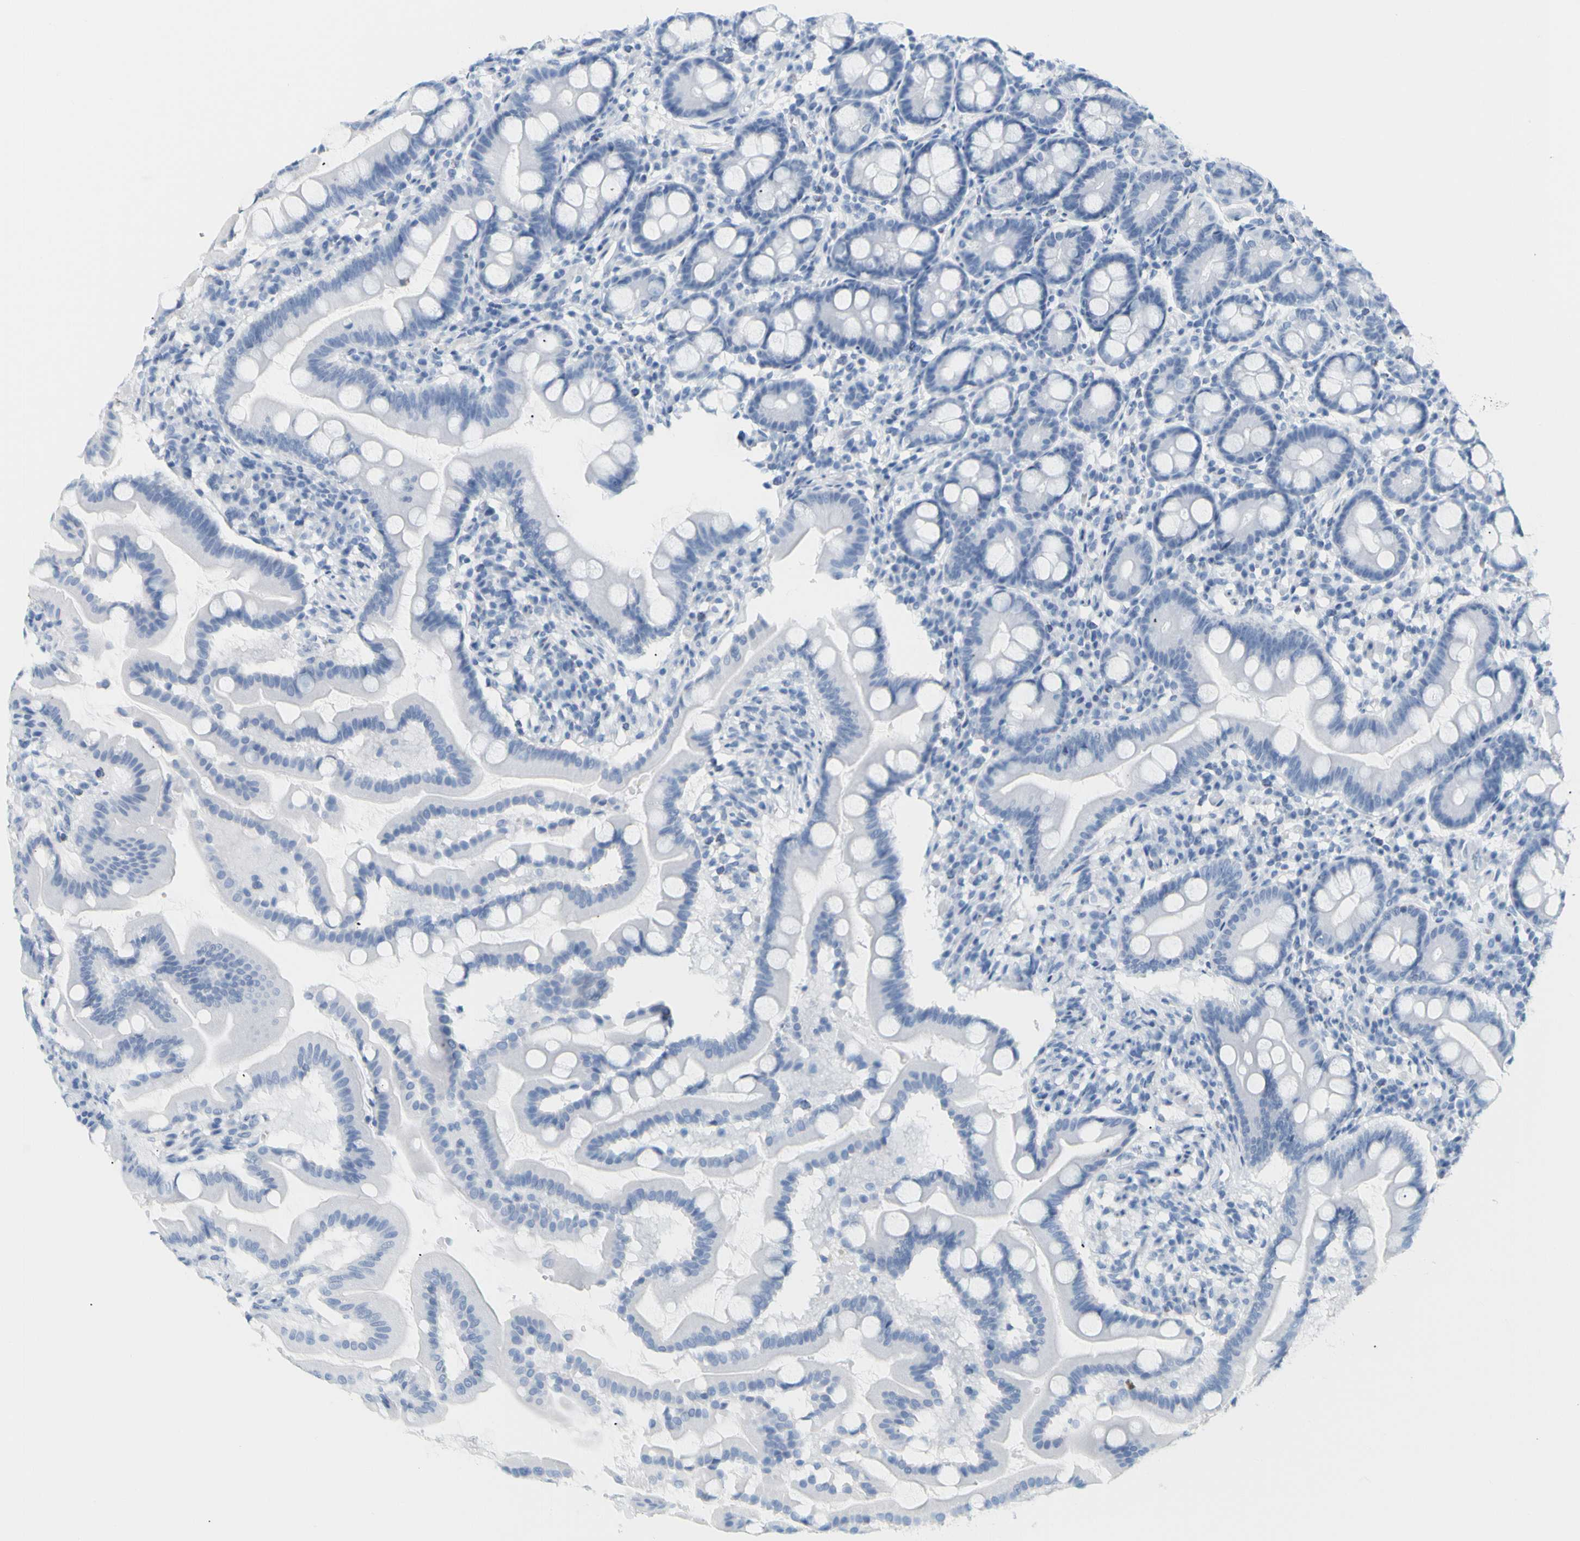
{"staining": {"intensity": "negative", "quantity": "none", "location": "none"}, "tissue": "duodenum", "cell_type": "Glandular cells", "image_type": "normal", "snomed": [{"axis": "morphology", "description": "Normal tissue, NOS"}, {"axis": "topography", "description": "Duodenum"}], "caption": "This is an immunohistochemistry (IHC) photomicrograph of unremarkable duodenum. There is no expression in glandular cells.", "gene": "OPN1SW", "patient": {"sex": "male", "age": 50}}